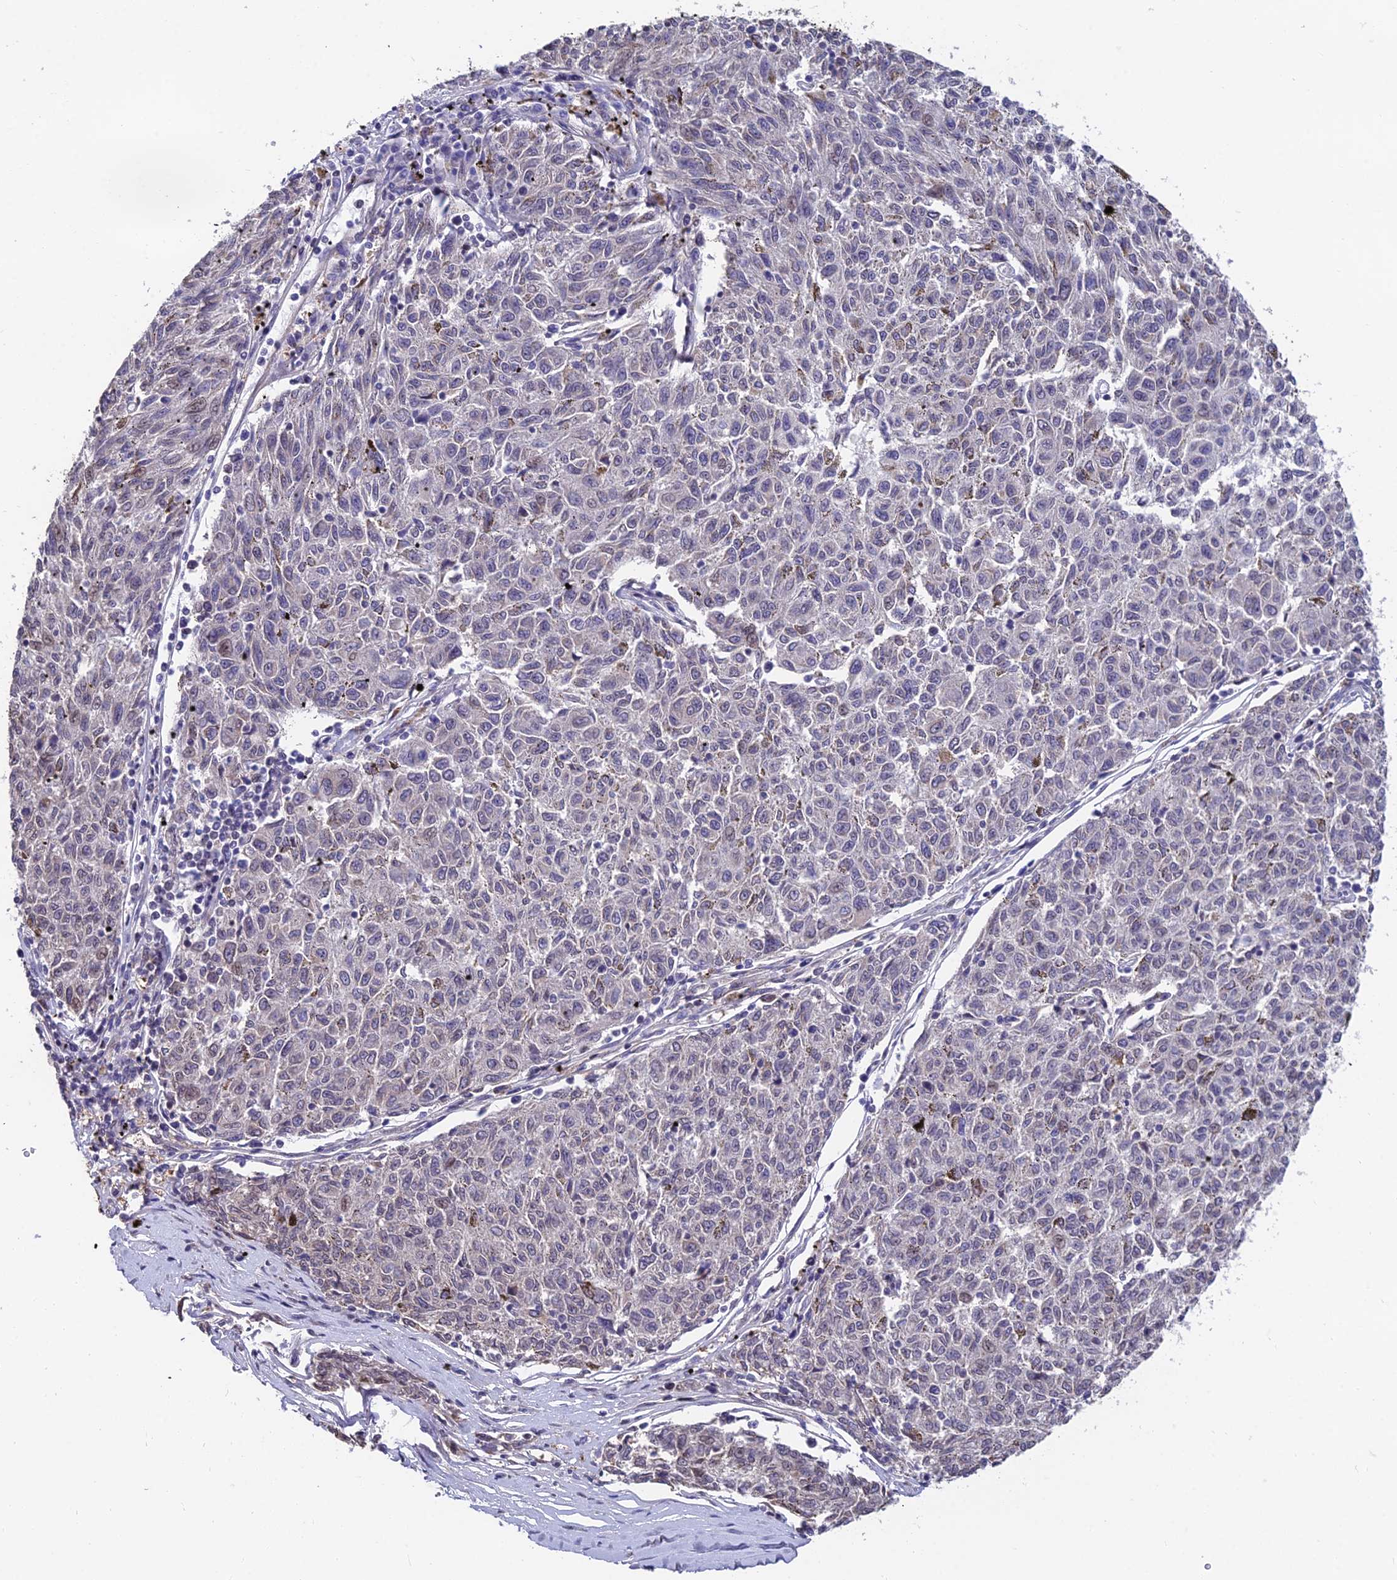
{"staining": {"intensity": "negative", "quantity": "none", "location": "none"}, "tissue": "melanoma", "cell_type": "Tumor cells", "image_type": "cancer", "snomed": [{"axis": "morphology", "description": "Malignant melanoma, NOS"}, {"axis": "topography", "description": "Skin"}], "caption": "Photomicrograph shows no significant protein positivity in tumor cells of melanoma.", "gene": "INPP4A", "patient": {"sex": "female", "age": 72}}